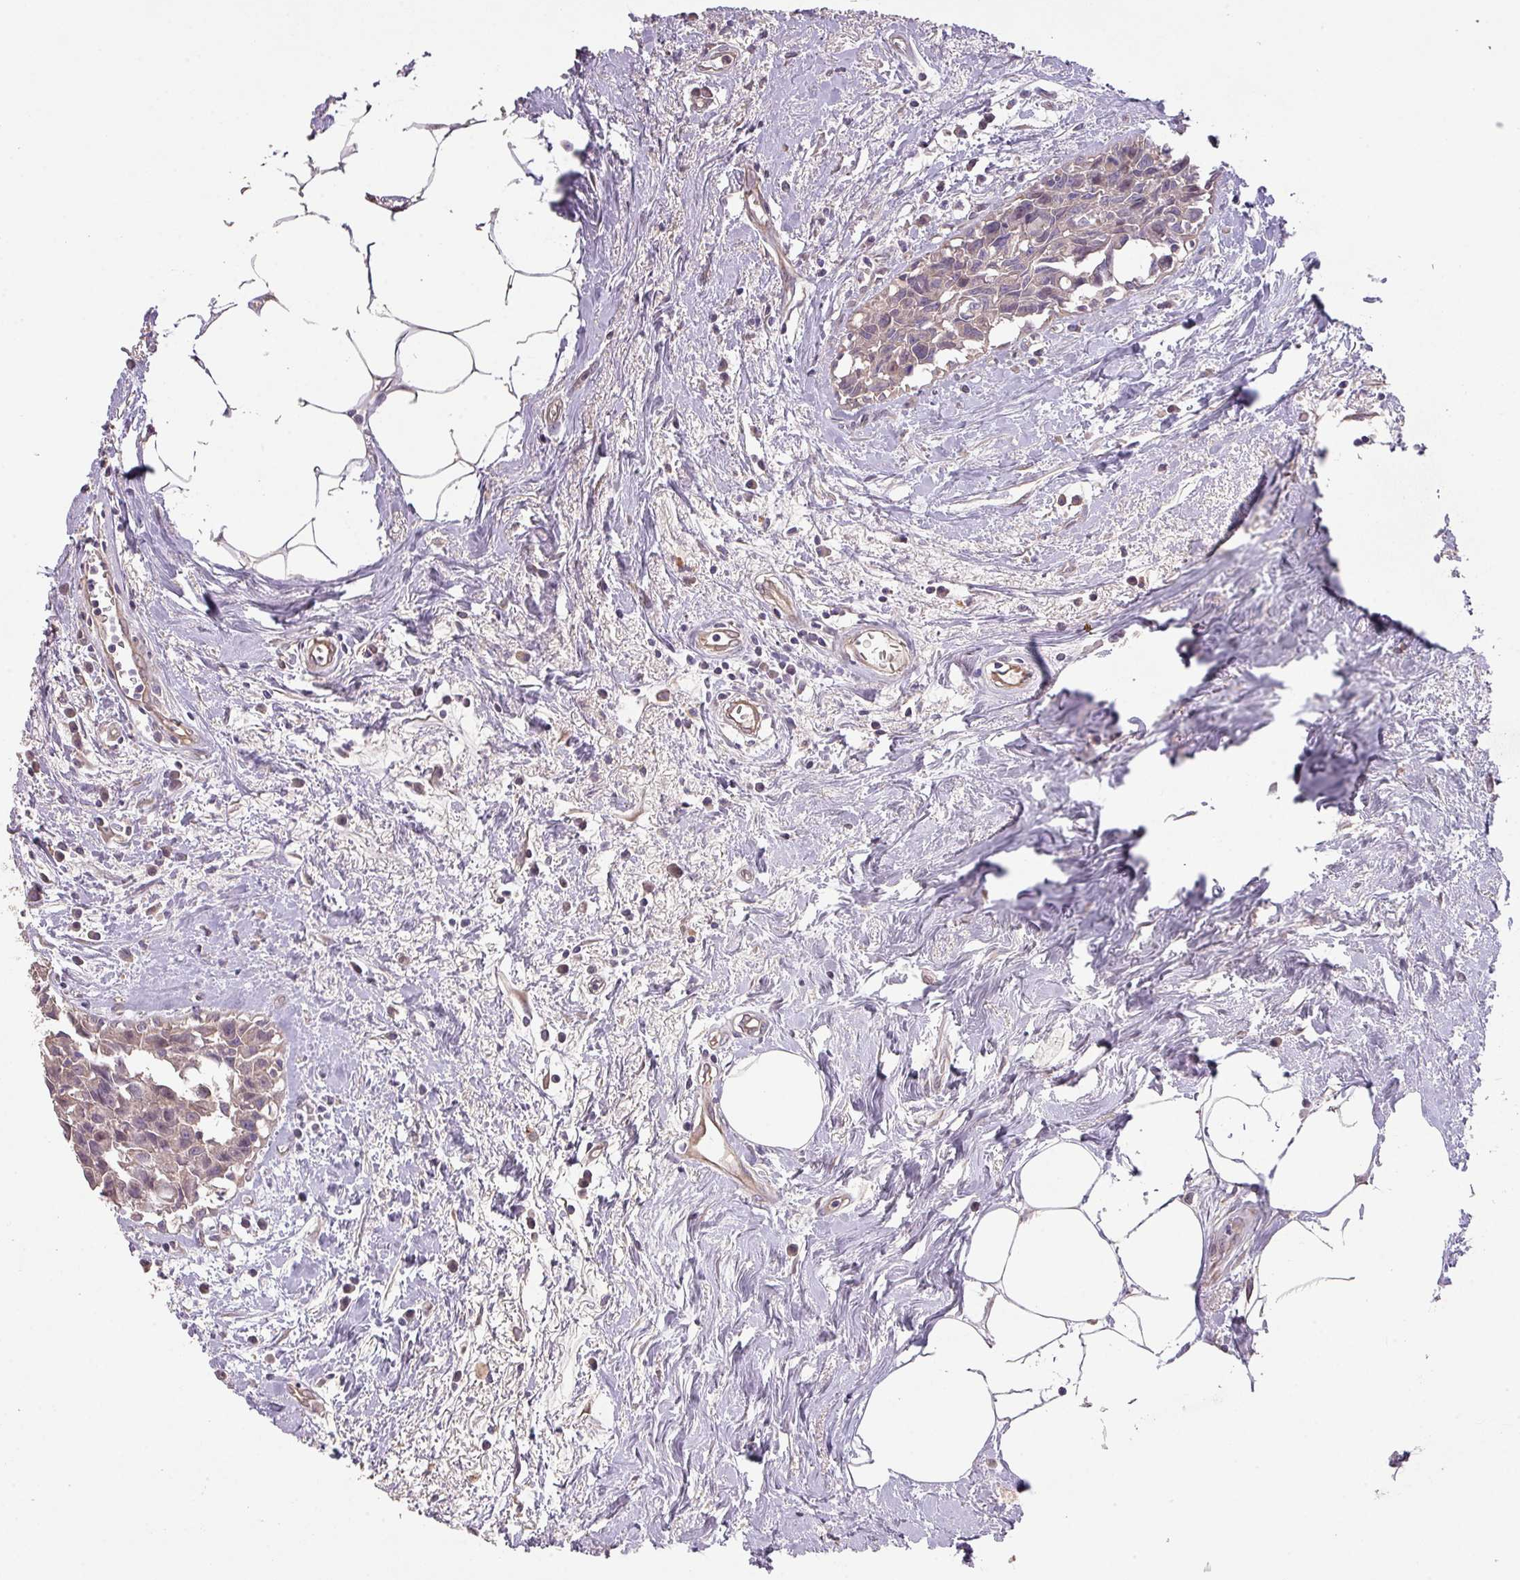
{"staining": {"intensity": "weak", "quantity": "25%-75%", "location": "nuclear"}, "tissue": "breast cancer", "cell_type": "Tumor cells", "image_type": "cancer", "snomed": [{"axis": "morphology", "description": "Carcinoma, NOS"}, {"axis": "topography", "description": "Breast"}], "caption": "The image exhibits immunohistochemical staining of breast carcinoma. There is weak nuclear positivity is appreciated in about 25%-75% of tumor cells.", "gene": "PRADC1", "patient": {"sex": "female", "age": 60}}